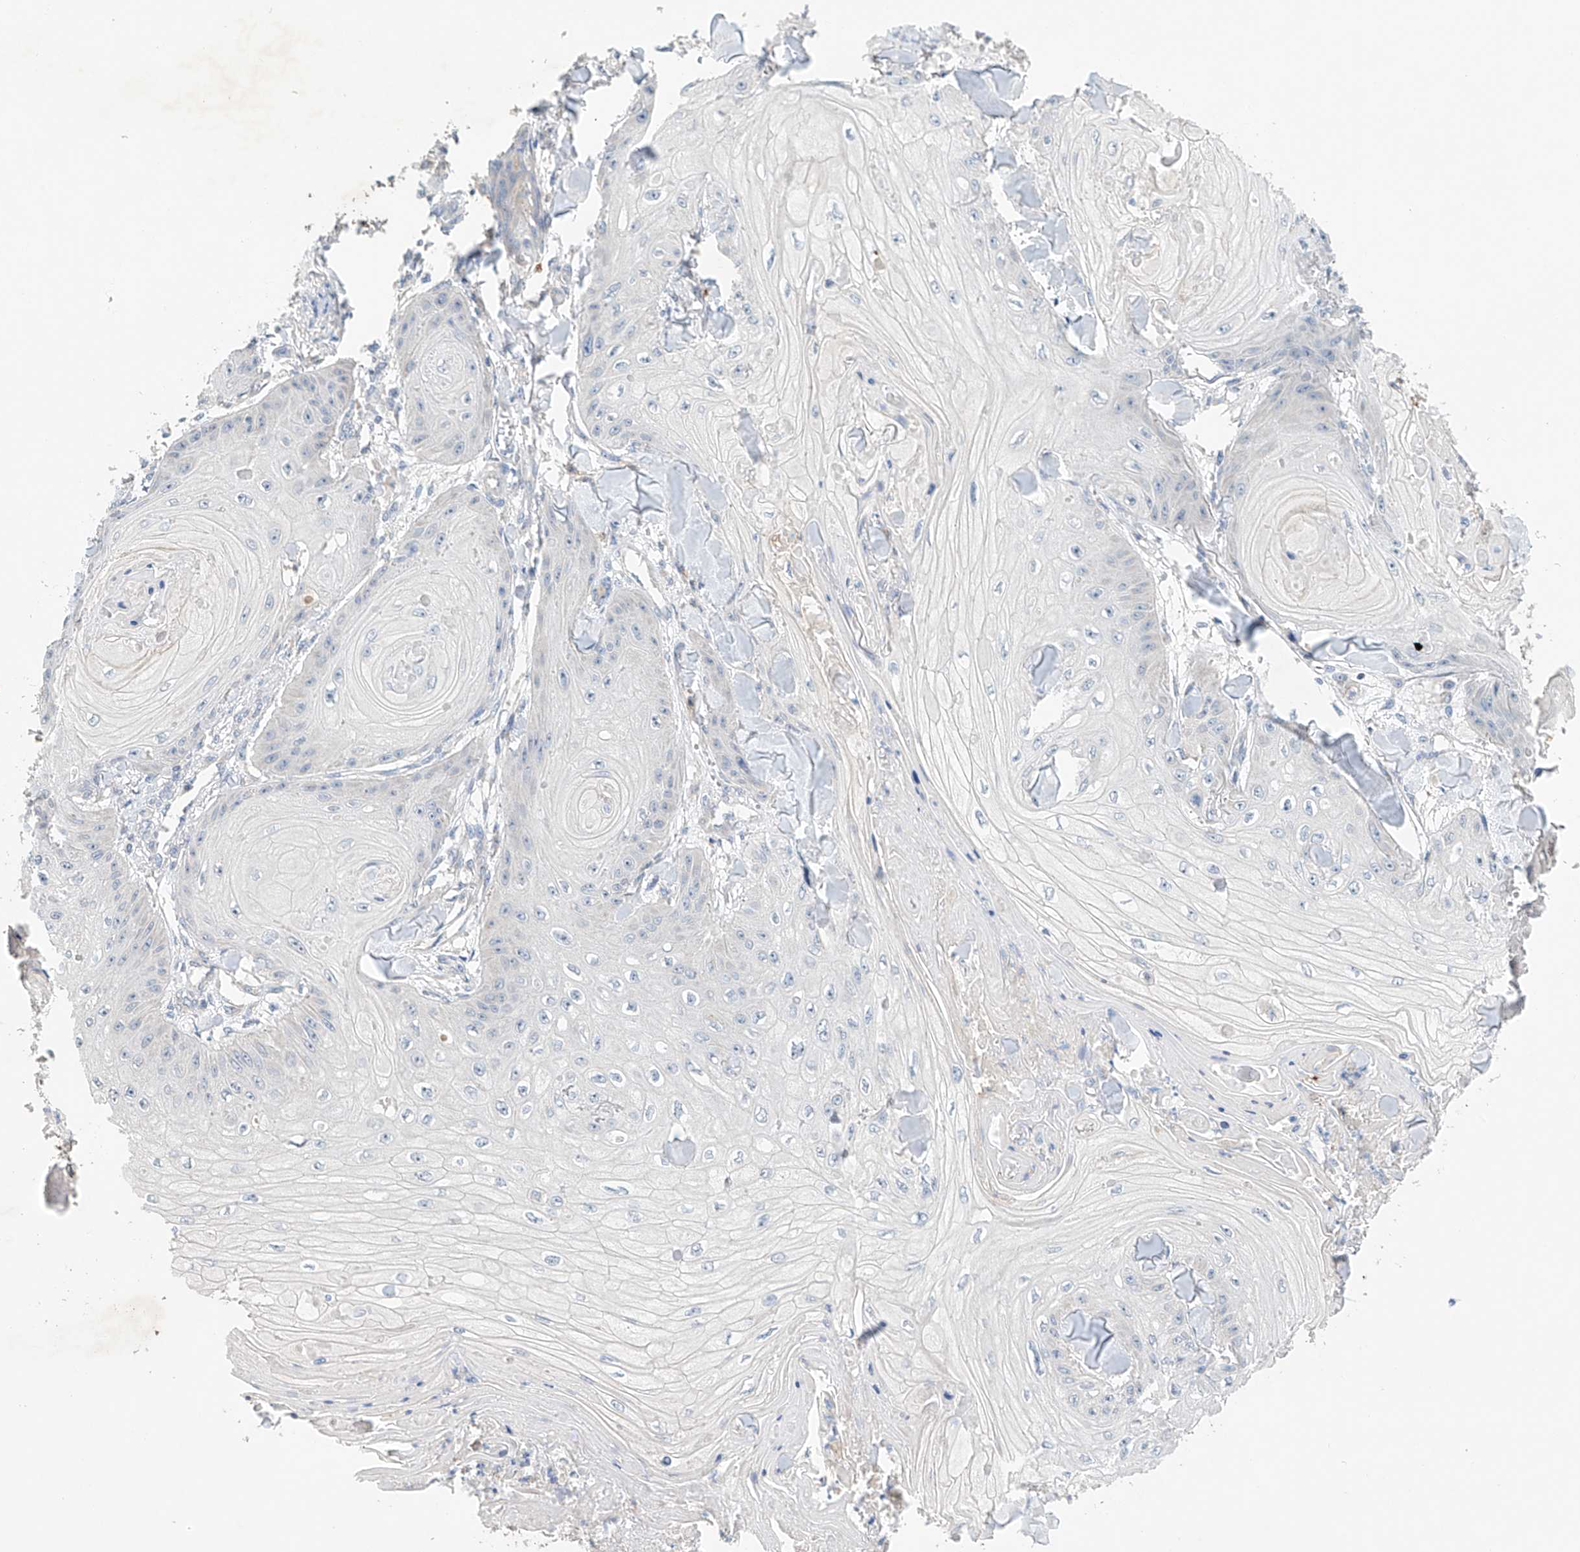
{"staining": {"intensity": "negative", "quantity": "none", "location": "none"}, "tissue": "skin cancer", "cell_type": "Tumor cells", "image_type": "cancer", "snomed": [{"axis": "morphology", "description": "Squamous cell carcinoma, NOS"}, {"axis": "topography", "description": "Skin"}], "caption": "The image reveals no staining of tumor cells in skin cancer.", "gene": "GPC4", "patient": {"sex": "male", "age": 74}}